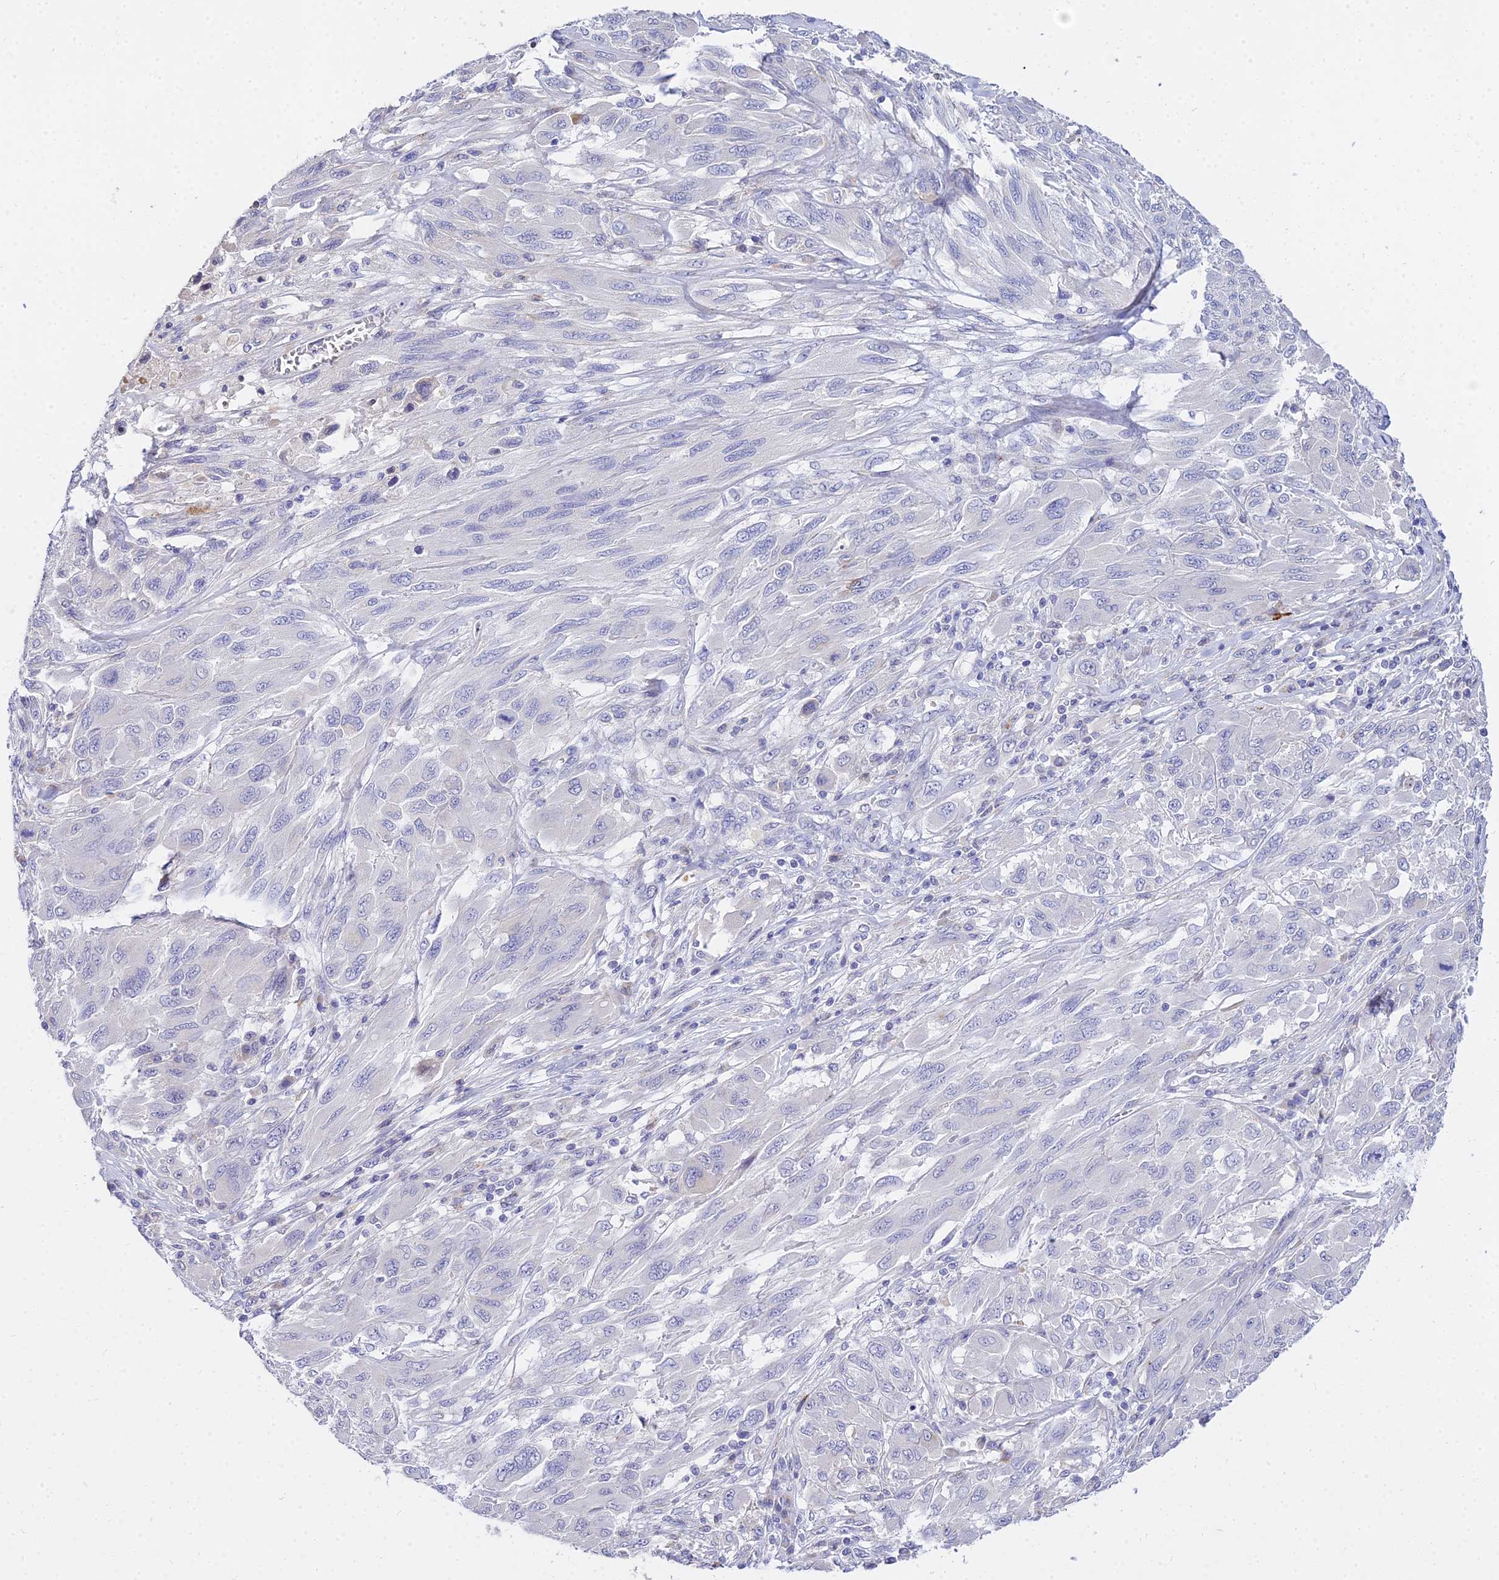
{"staining": {"intensity": "negative", "quantity": "none", "location": "none"}, "tissue": "melanoma", "cell_type": "Tumor cells", "image_type": "cancer", "snomed": [{"axis": "morphology", "description": "Malignant melanoma, NOS"}, {"axis": "topography", "description": "Skin"}], "caption": "A micrograph of malignant melanoma stained for a protein displays no brown staining in tumor cells.", "gene": "VWC2L", "patient": {"sex": "female", "age": 91}}